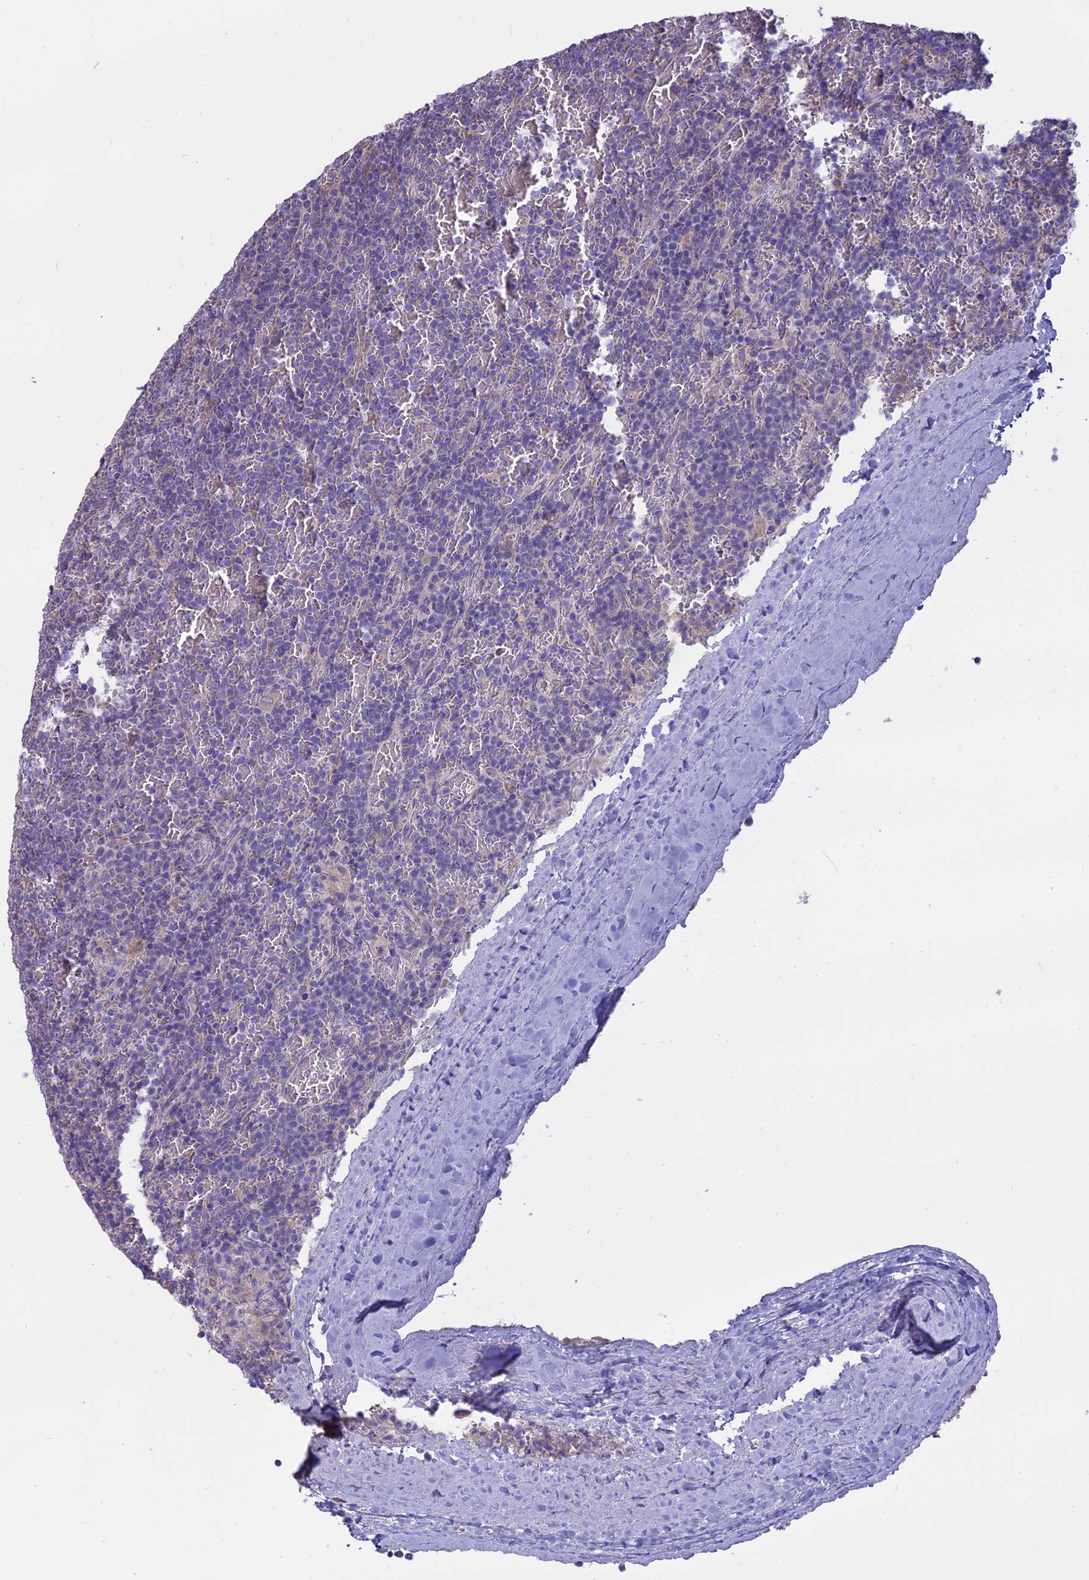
{"staining": {"intensity": "negative", "quantity": "none", "location": "none"}, "tissue": "lymphoma", "cell_type": "Tumor cells", "image_type": "cancer", "snomed": [{"axis": "morphology", "description": "Malignant lymphoma, non-Hodgkin's type, Low grade"}, {"axis": "topography", "description": "Spleen"}], "caption": "High magnification brightfield microscopy of malignant lymphoma, non-Hodgkin's type (low-grade) stained with DAB (3,3'-diaminobenzidine) (brown) and counterstained with hematoxylin (blue): tumor cells show no significant staining.", "gene": "WFDC2", "patient": {"sex": "female", "age": 19}}